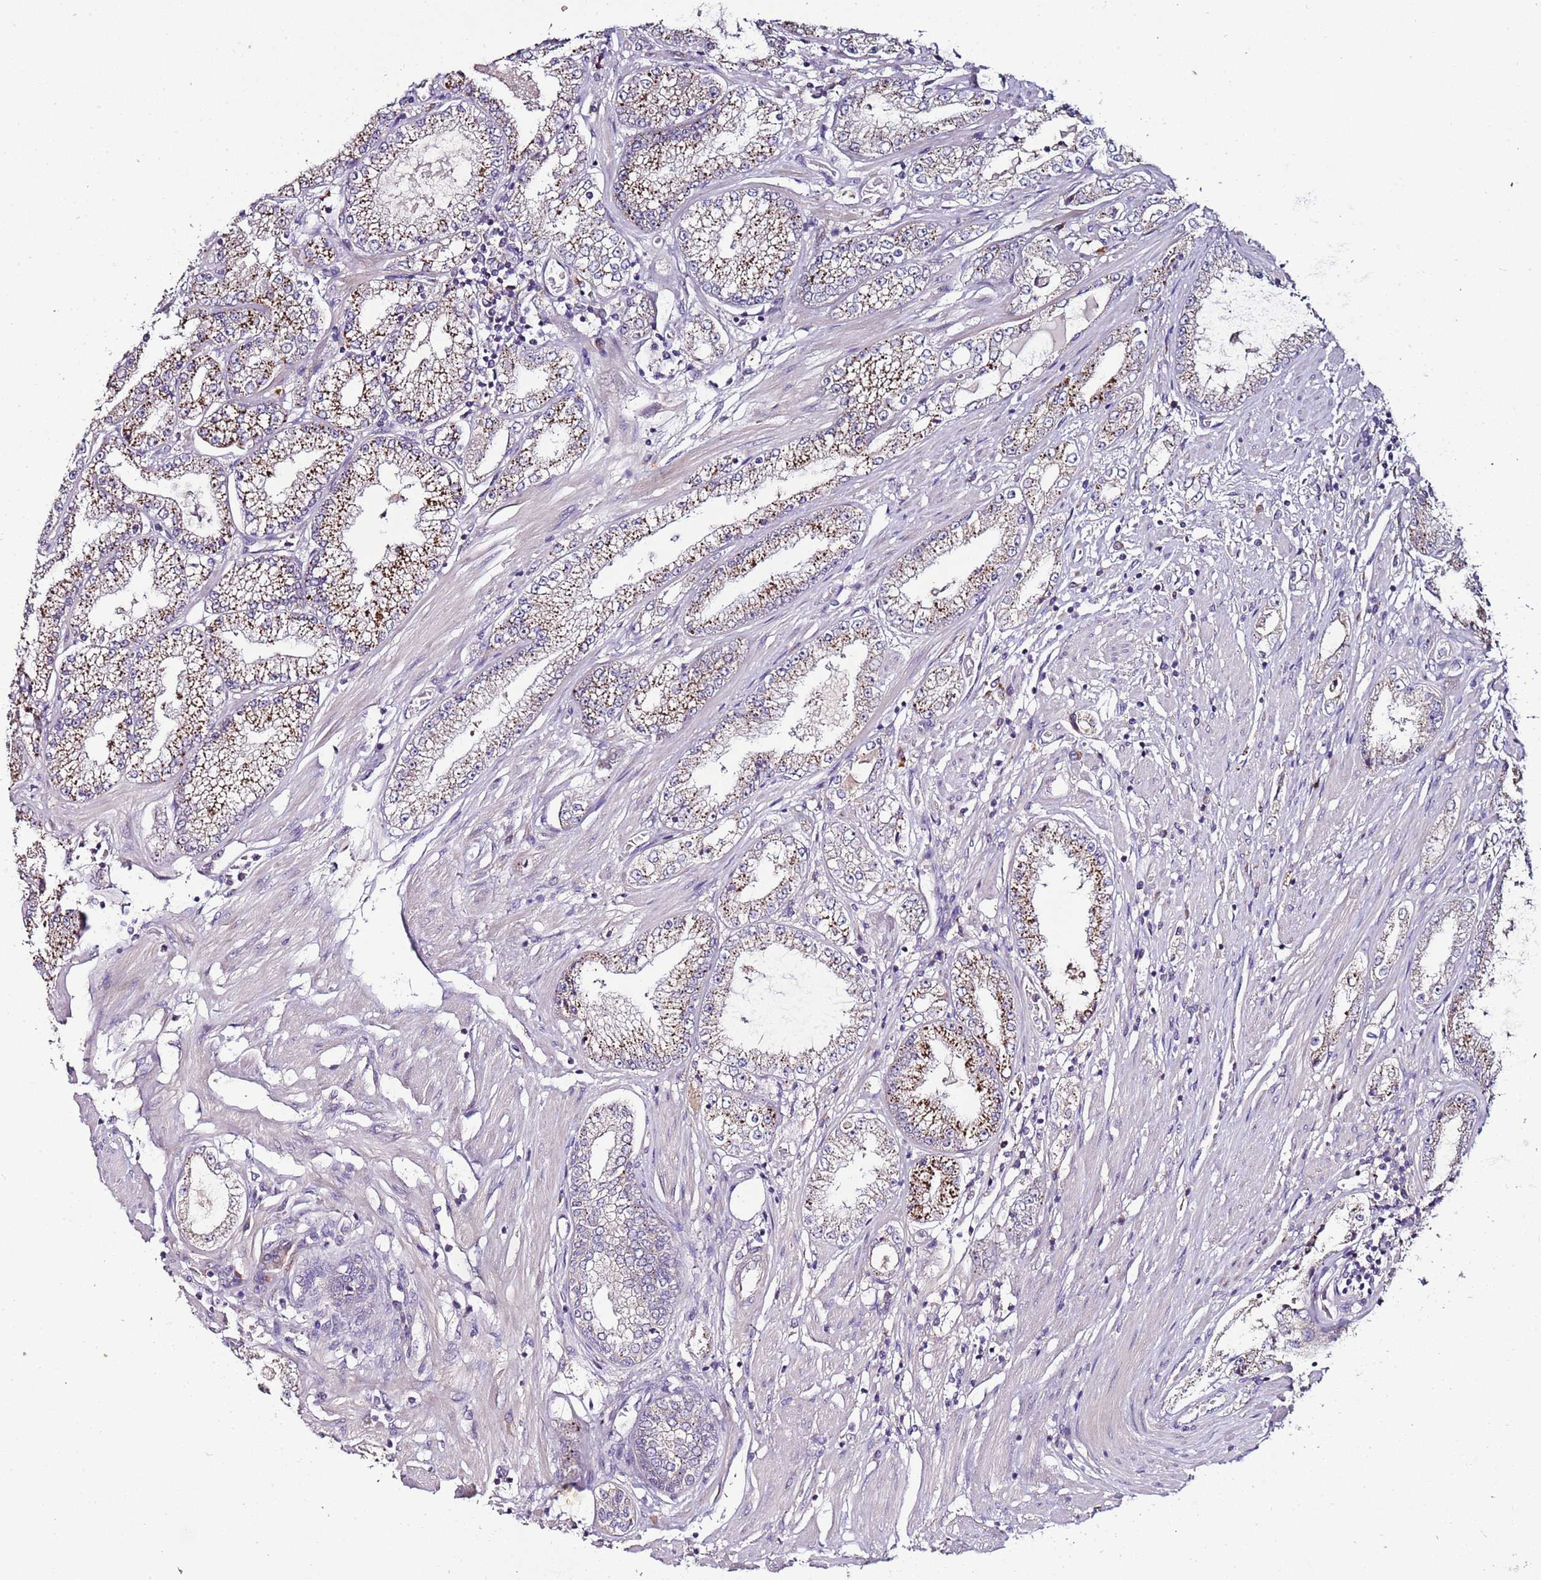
{"staining": {"intensity": "moderate", "quantity": ">75%", "location": "cytoplasmic/membranous"}, "tissue": "prostate cancer", "cell_type": "Tumor cells", "image_type": "cancer", "snomed": [{"axis": "morphology", "description": "Adenocarcinoma, High grade"}, {"axis": "topography", "description": "Prostate"}], "caption": "Immunohistochemistry photomicrograph of neoplastic tissue: human prostate cancer stained using immunohistochemistry (IHC) displays medium levels of moderate protein expression localized specifically in the cytoplasmic/membranous of tumor cells, appearing as a cytoplasmic/membranous brown color.", "gene": "FAM20A", "patient": {"sex": "male", "age": 69}}